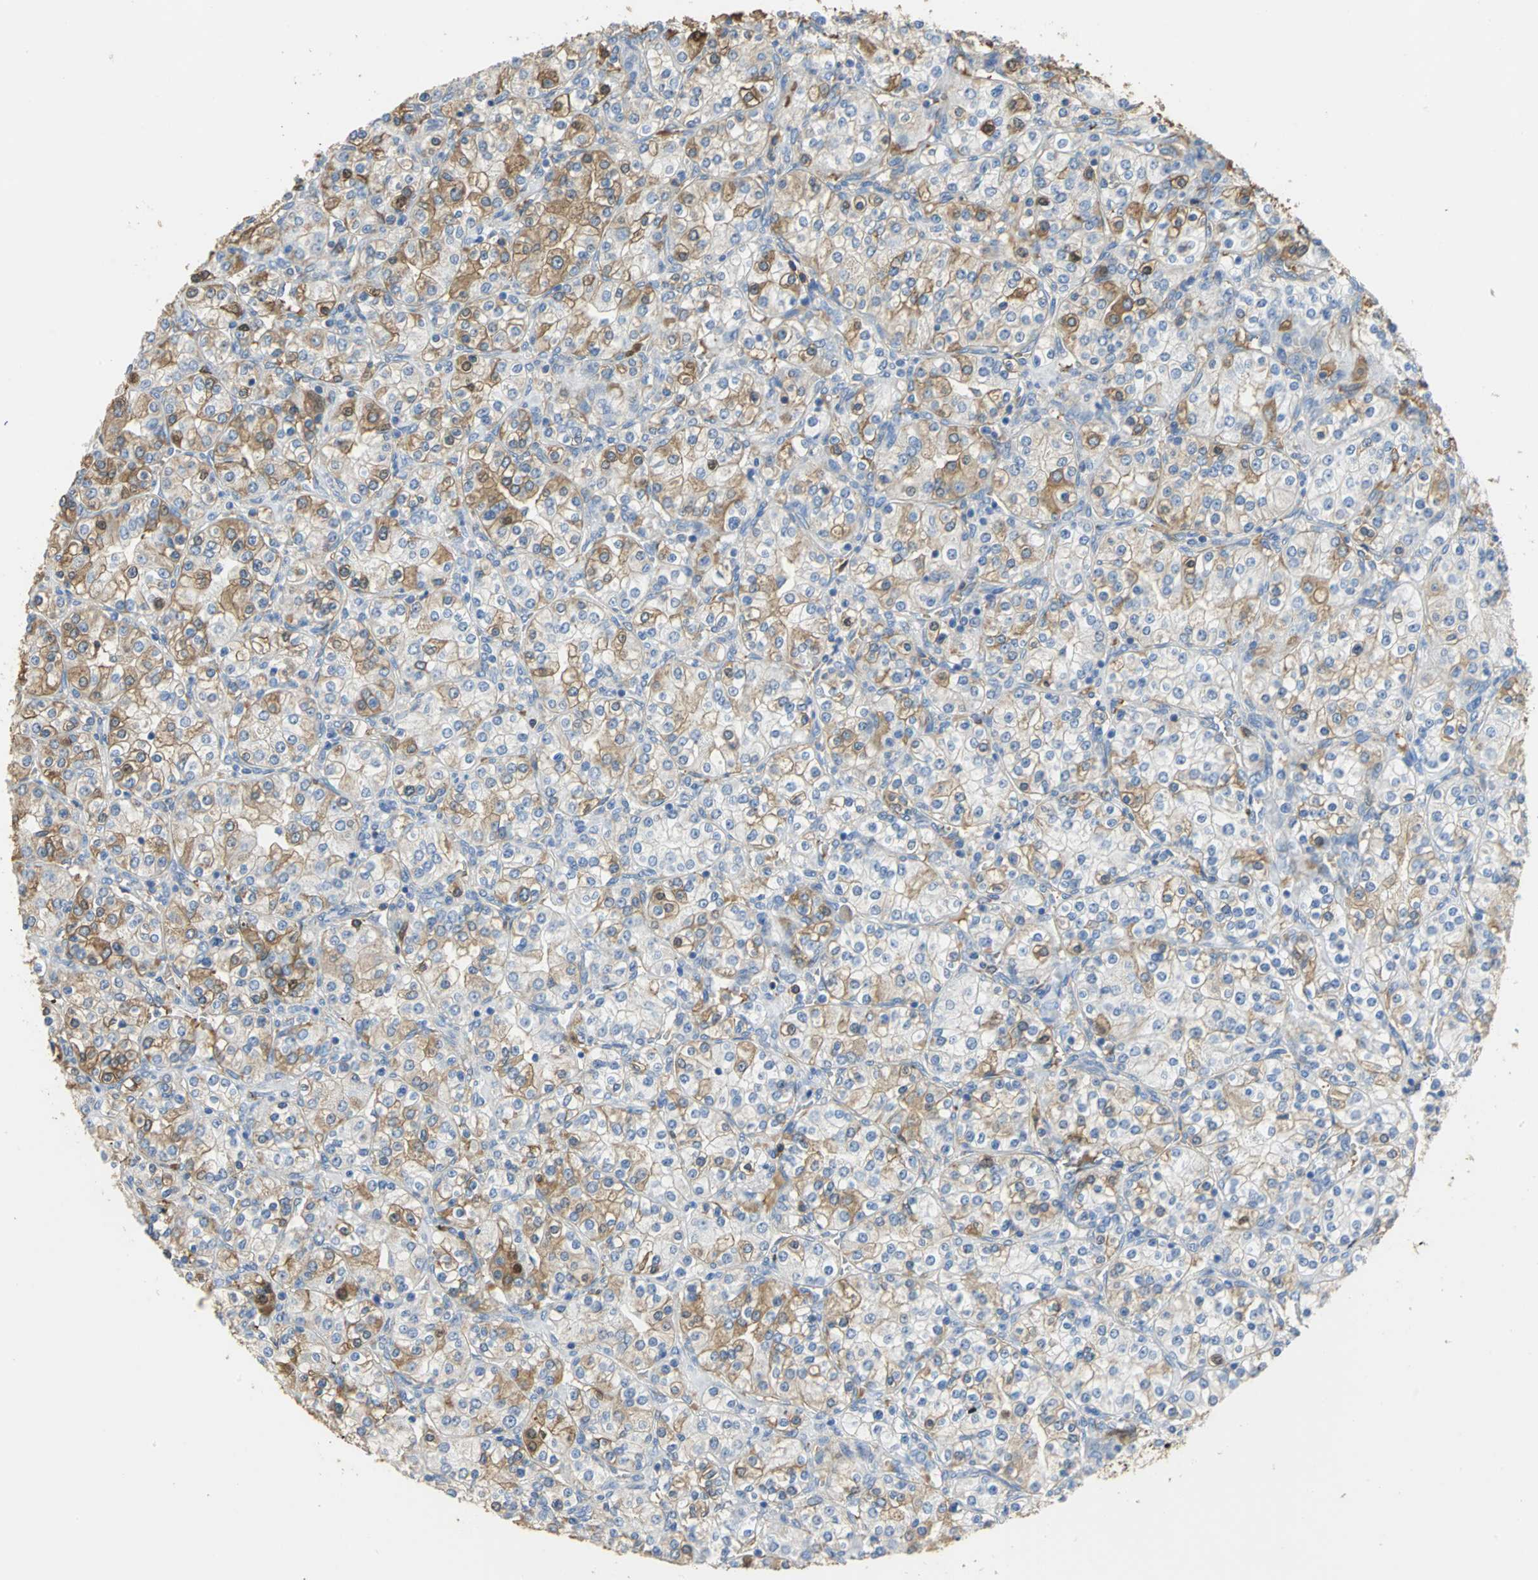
{"staining": {"intensity": "moderate", "quantity": "25%-75%", "location": "cytoplasmic/membranous"}, "tissue": "renal cancer", "cell_type": "Tumor cells", "image_type": "cancer", "snomed": [{"axis": "morphology", "description": "Adenocarcinoma, NOS"}, {"axis": "topography", "description": "Kidney"}], "caption": "IHC image of neoplastic tissue: renal cancer stained using IHC demonstrates medium levels of moderate protein expression localized specifically in the cytoplasmic/membranous of tumor cells, appearing as a cytoplasmic/membranous brown color.", "gene": "GYG2", "patient": {"sex": "male", "age": 77}}